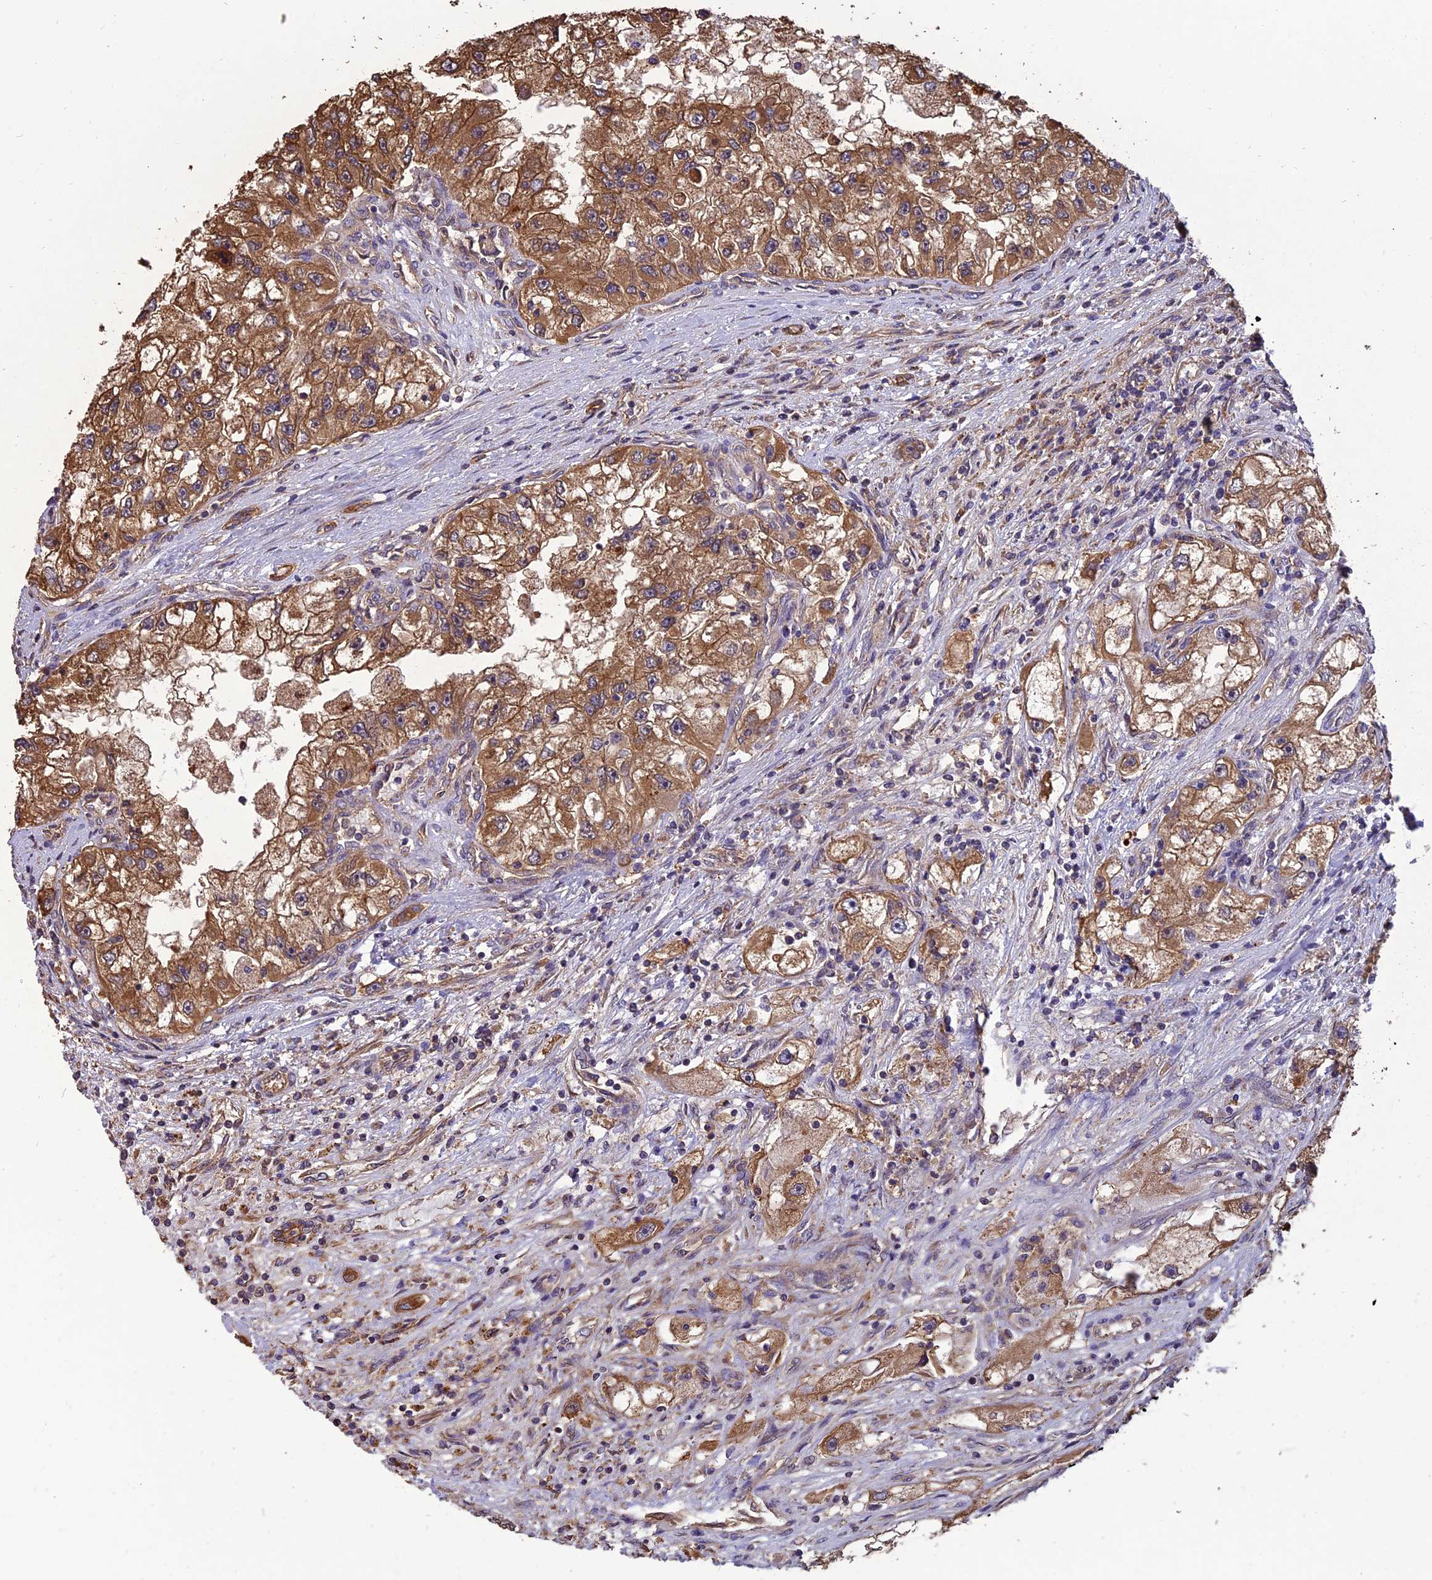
{"staining": {"intensity": "moderate", "quantity": ">75%", "location": "cytoplasmic/membranous"}, "tissue": "renal cancer", "cell_type": "Tumor cells", "image_type": "cancer", "snomed": [{"axis": "morphology", "description": "Adenocarcinoma, NOS"}, {"axis": "topography", "description": "Kidney"}], "caption": "IHC histopathology image of human renal cancer stained for a protein (brown), which displays medium levels of moderate cytoplasmic/membranous staining in approximately >75% of tumor cells.", "gene": "CHMP2A", "patient": {"sex": "male", "age": 63}}